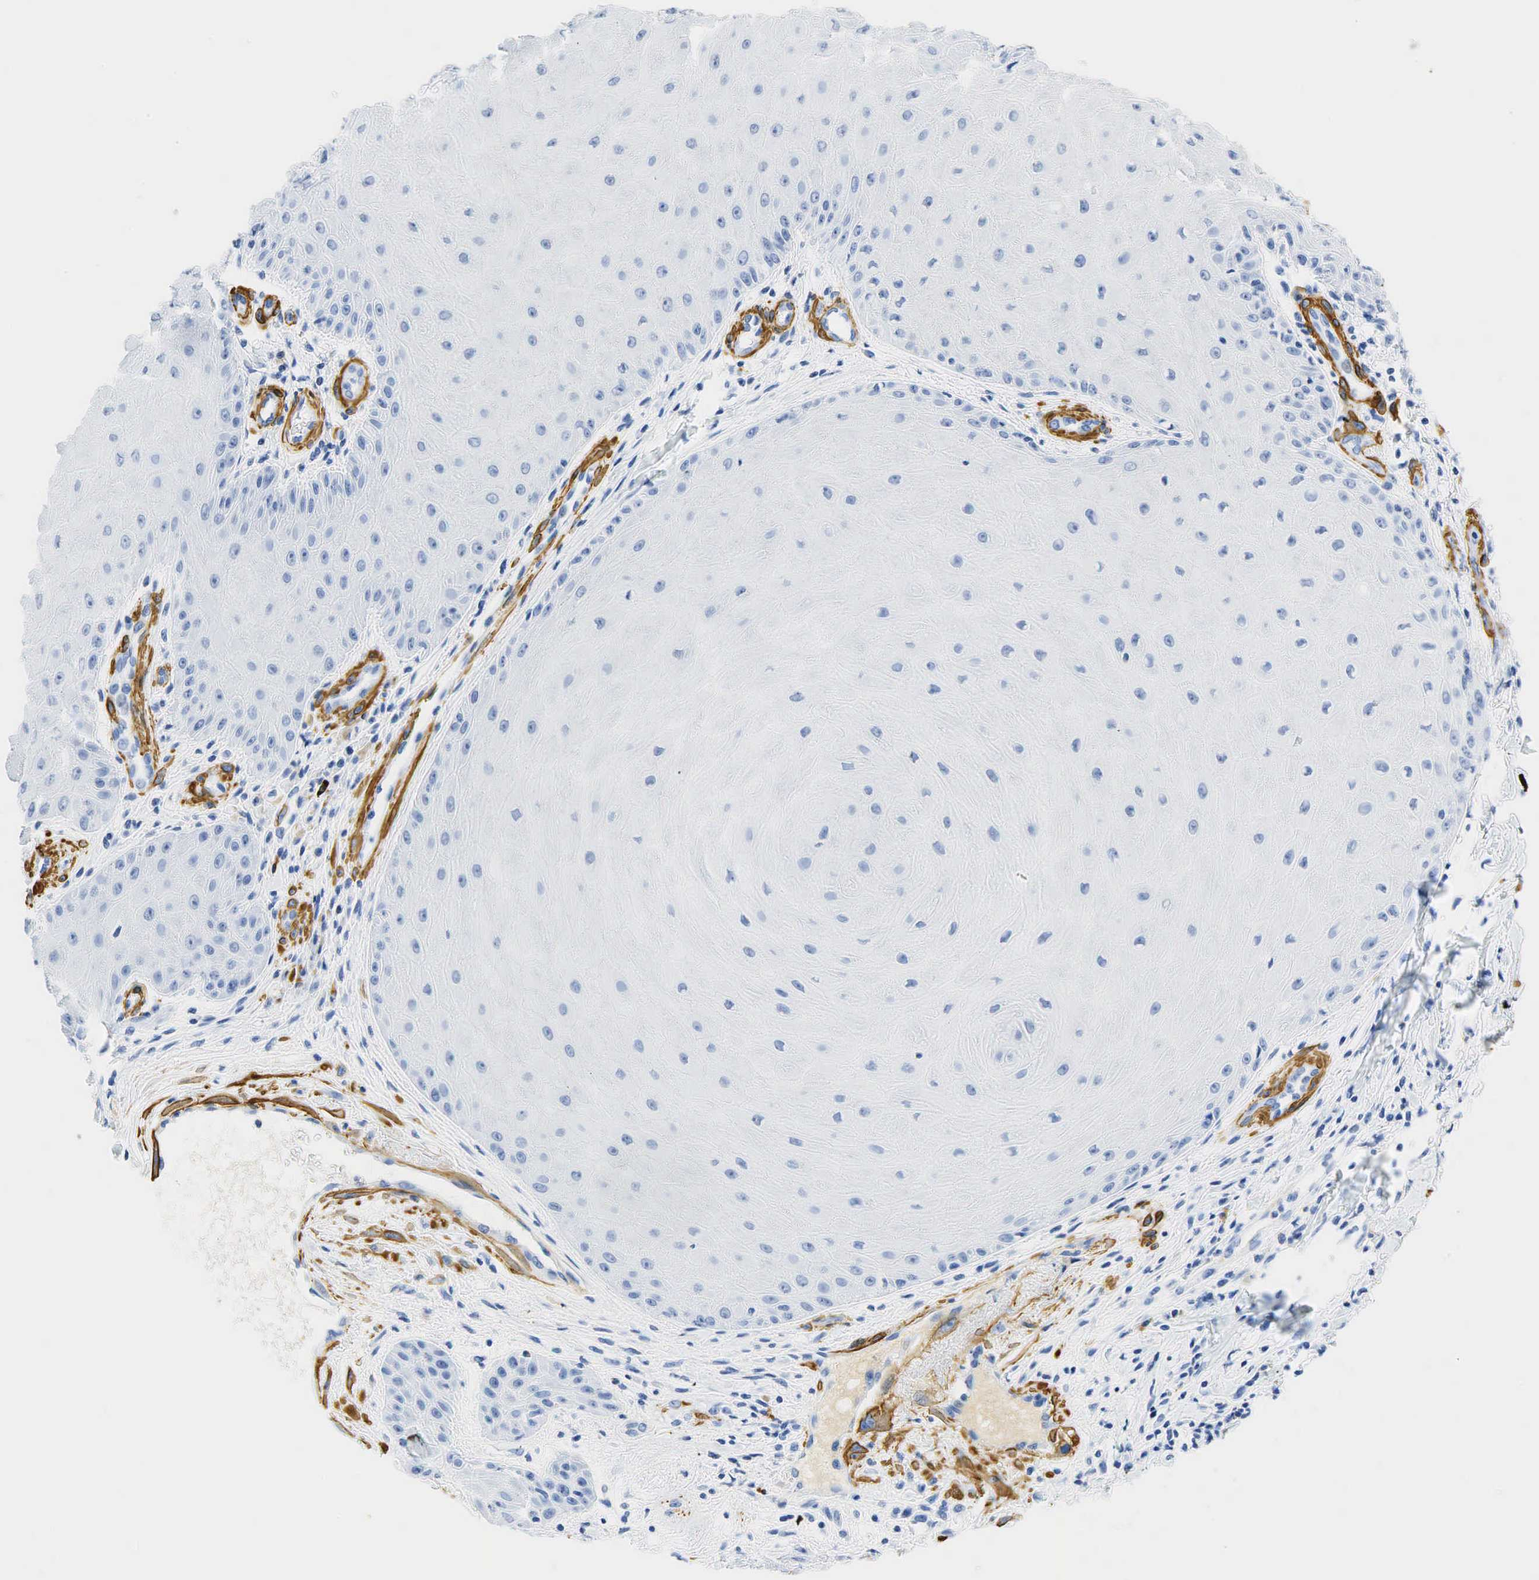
{"staining": {"intensity": "negative", "quantity": "none", "location": "none"}, "tissue": "skin cancer", "cell_type": "Tumor cells", "image_type": "cancer", "snomed": [{"axis": "morphology", "description": "Squamous cell carcinoma, NOS"}, {"axis": "topography", "description": "Skin"}], "caption": "DAB immunohistochemical staining of human squamous cell carcinoma (skin) displays no significant staining in tumor cells.", "gene": "ACTA1", "patient": {"sex": "male", "age": 57}}